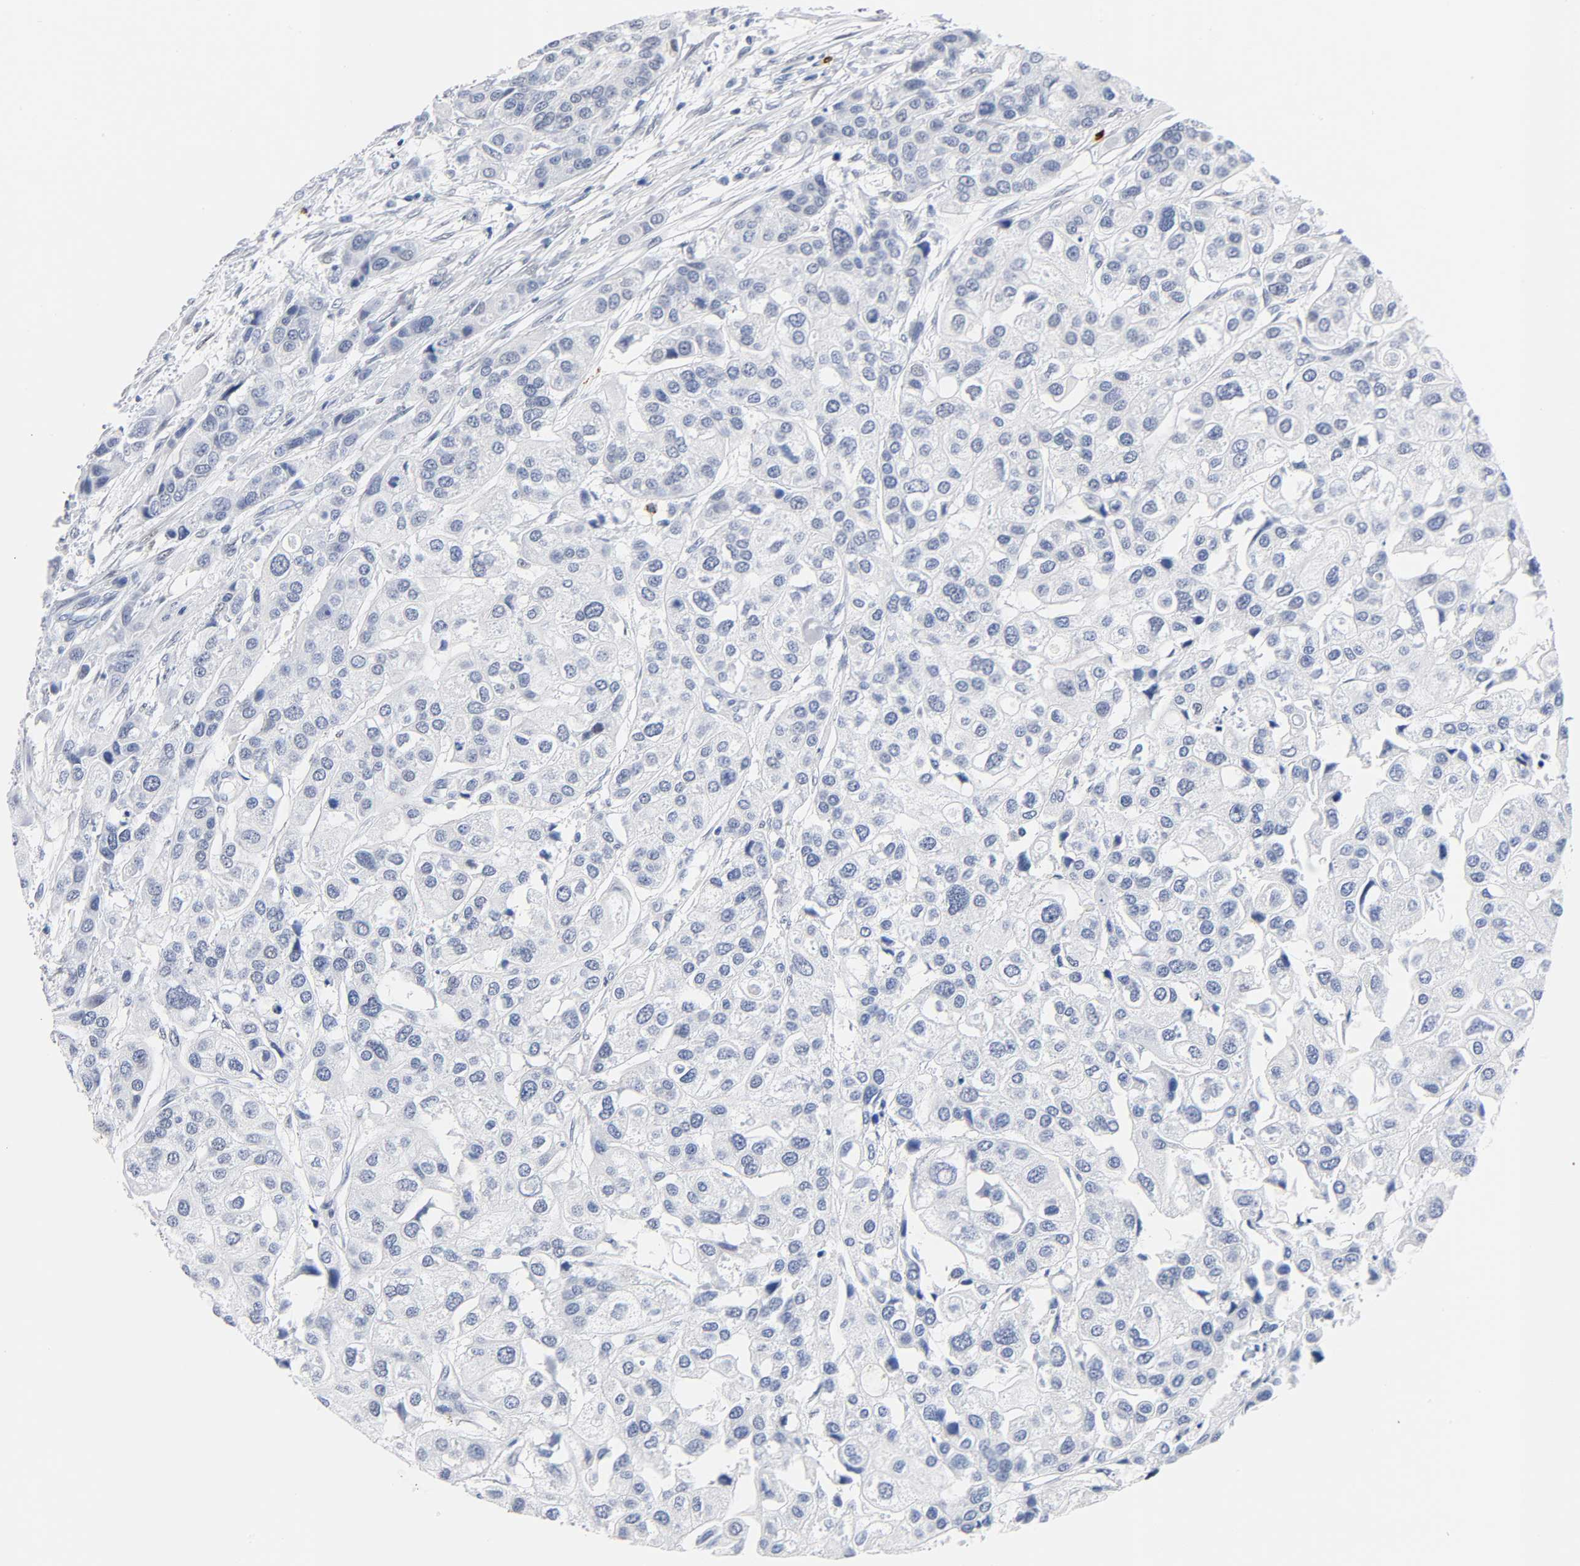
{"staining": {"intensity": "negative", "quantity": "none", "location": "none"}, "tissue": "urothelial cancer", "cell_type": "Tumor cells", "image_type": "cancer", "snomed": [{"axis": "morphology", "description": "Urothelial carcinoma, High grade"}, {"axis": "topography", "description": "Urinary bladder"}], "caption": "A high-resolution photomicrograph shows immunohistochemistry staining of urothelial cancer, which exhibits no significant staining in tumor cells.", "gene": "NAB2", "patient": {"sex": "female", "age": 64}}